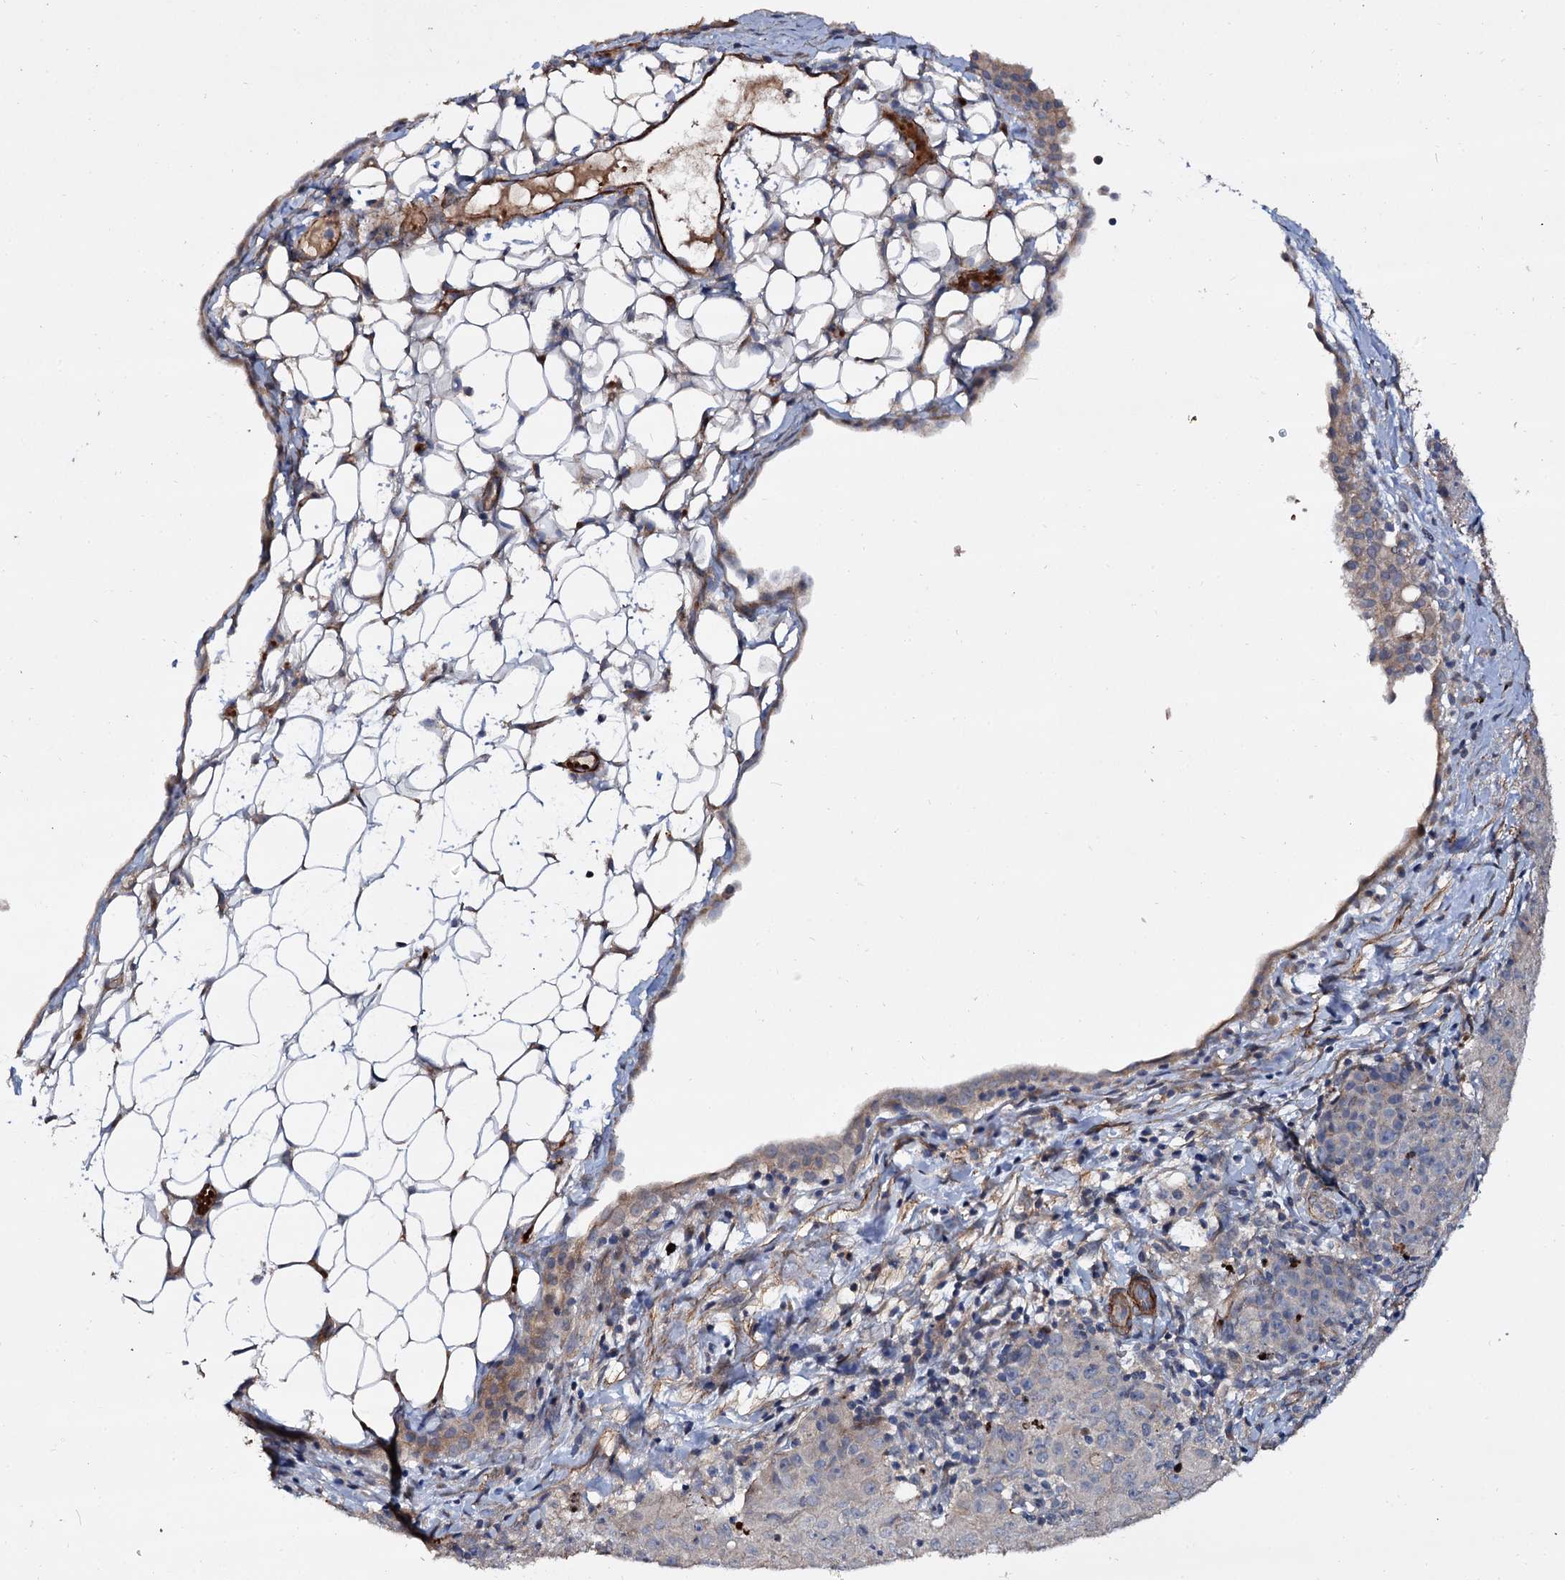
{"staining": {"intensity": "negative", "quantity": "none", "location": "none"}, "tissue": "ovarian cancer", "cell_type": "Tumor cells", "image_type": "cancer", "snomed": [{"axis": "morphology", "description": "Carcinoma, endometroid"}, {"axis": "topography", "description": "Ovary"}], "caption": "High power microscopy image of an IHC image of ovarian cancer, revealing no significant staining in tumor cells.", "gene": "ISM2", "patient": {"sex": "female", "age": 42}}